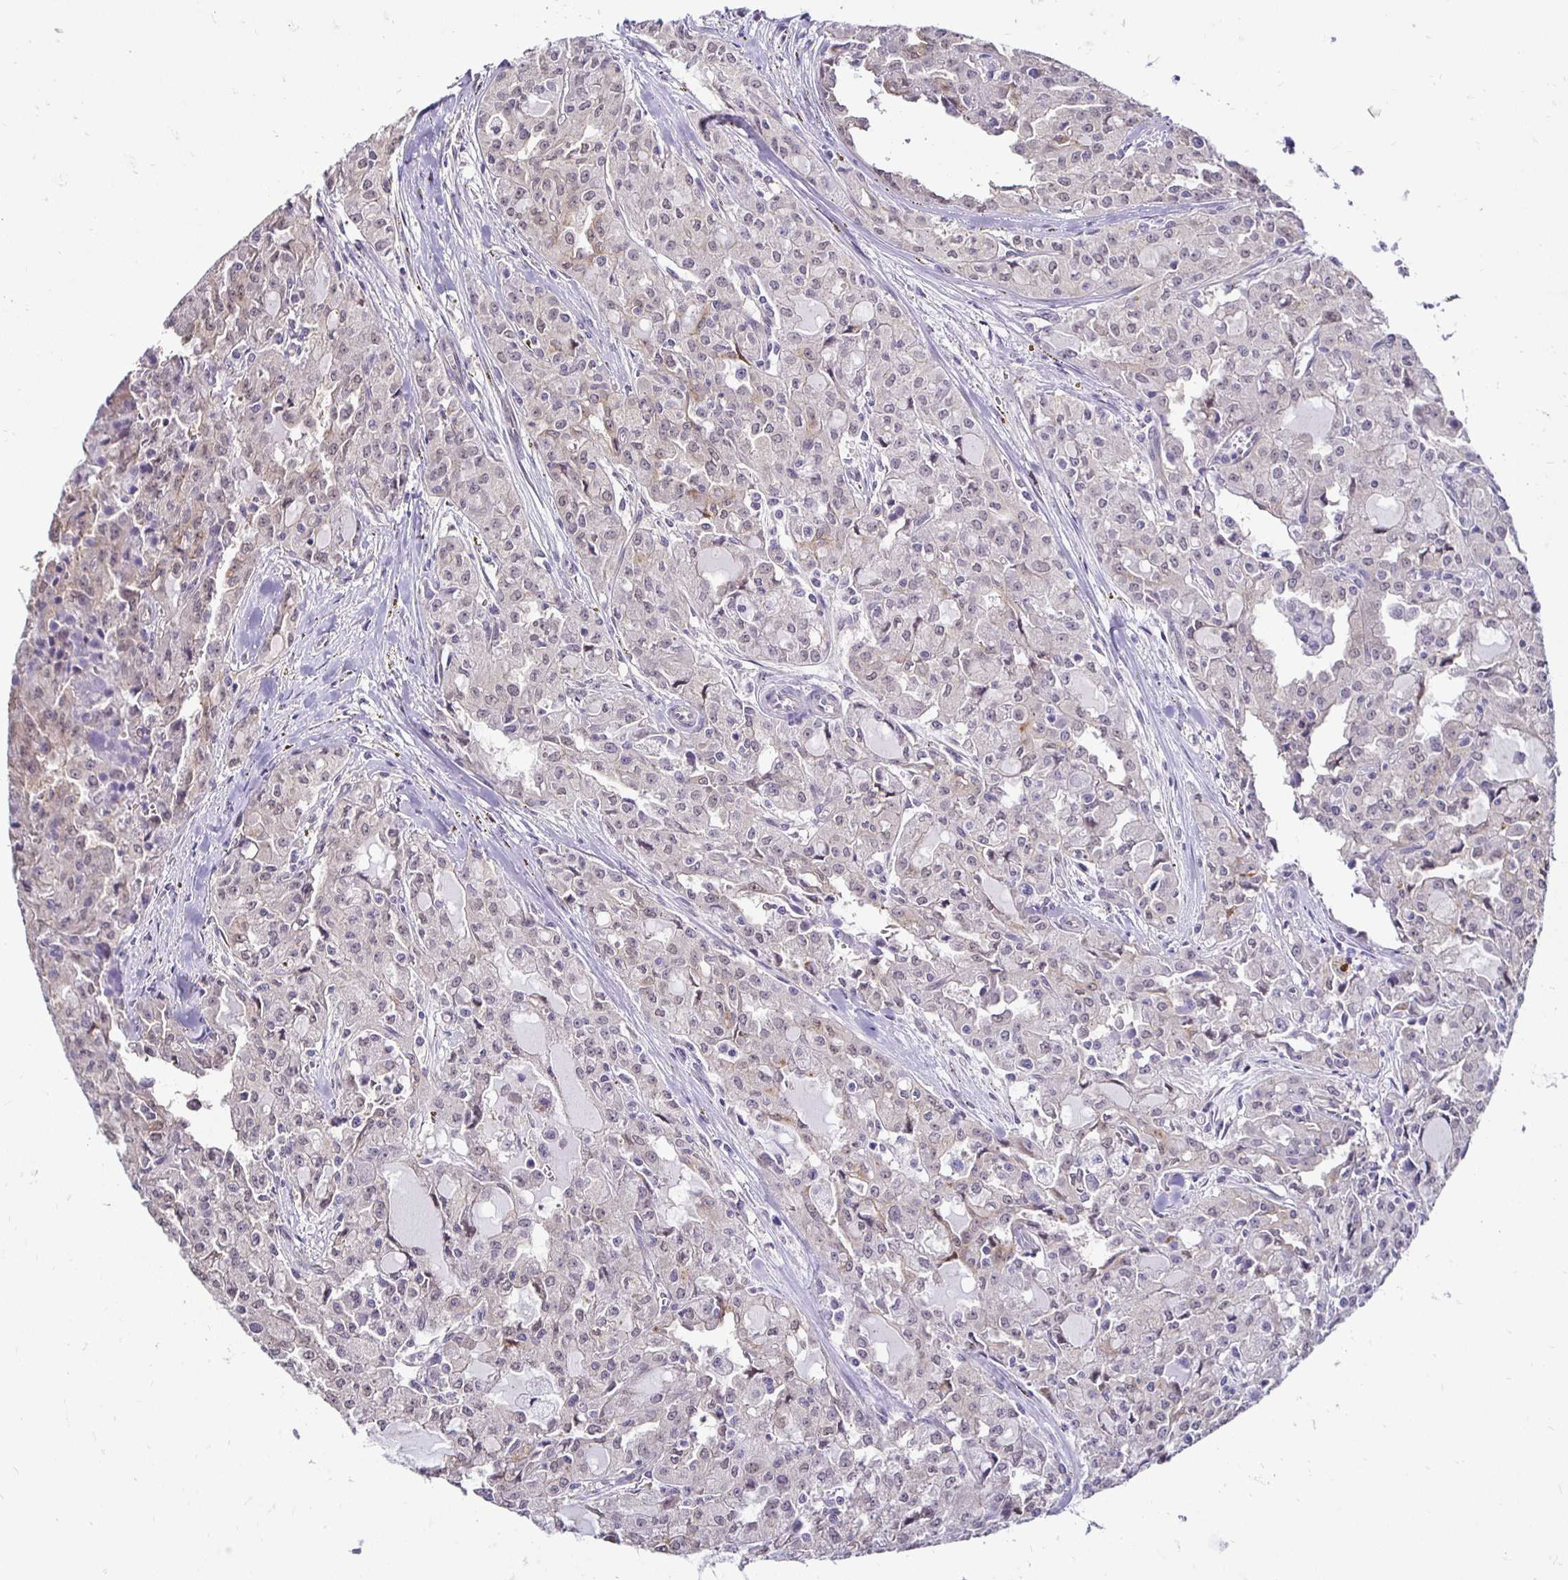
{"staining": {"intensity": "negative", "quantity": "none", "location": "none"}, "tissue": "head and neck cancer", "cell_type": "Tumor cells", "image_type": "cancer", "snomed": [{"axis": "morphology", "description": "Adenocarcinoma, NOS"}, {"axis": "topography", "description": "Head-Neck"}], "caption": "This is an immunohistochemistry (IHC) histopathology image of head and neck adenocarcinoma. There is no positivity in tumor cells.", "gene": "SLC9A1", "patient": {"sex": "male", "age": 64}}